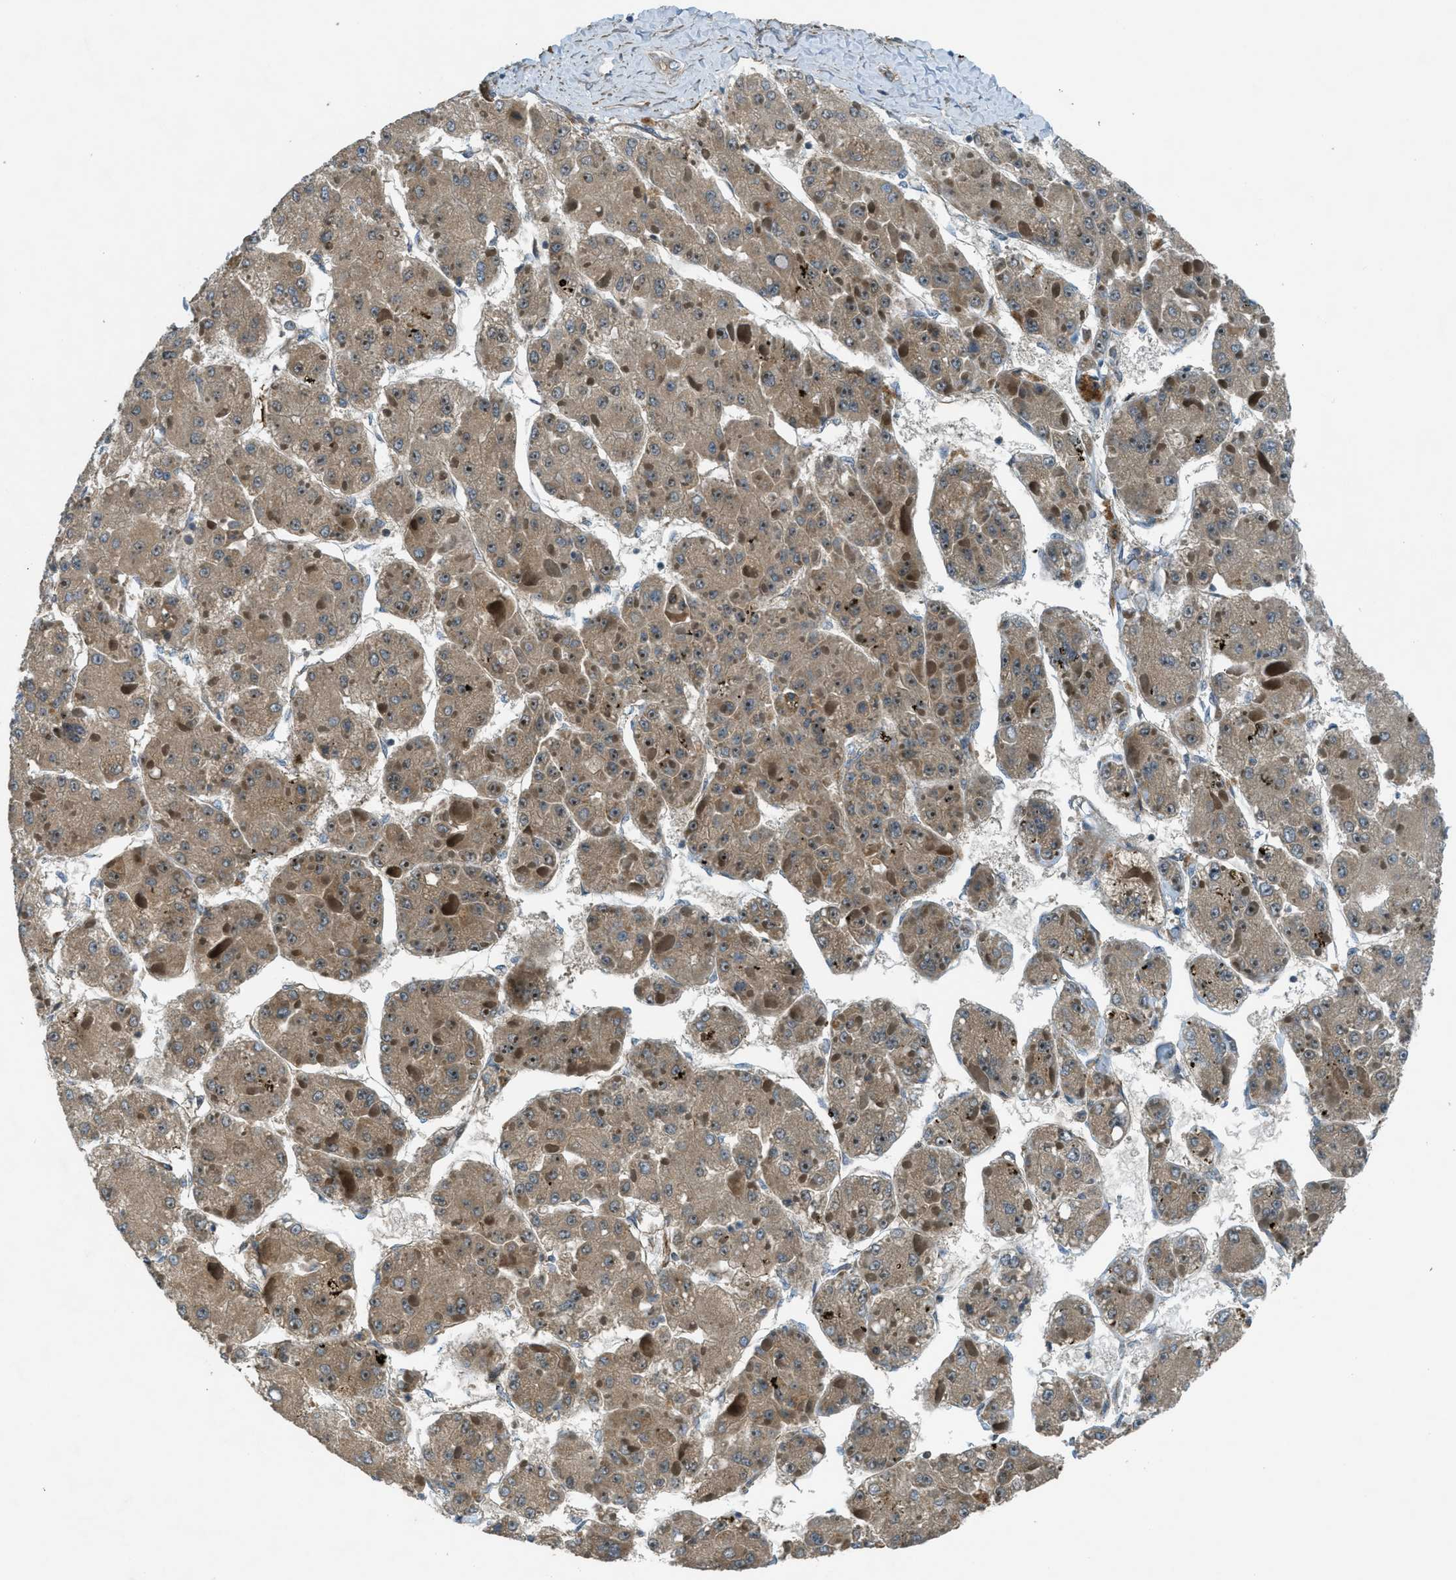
{"staining": {"intensity": "moderate", "quantity": ">75%", "location": "cytoplasmic/membranous,nuclear"}, "tissue": "liver cancer", "cell_type": "Tumor cells", "image_type": "cancer", "snomed": [{"axis": "morphology", "description": "Carcinoma, Hepatocellular, NOS"}, {"axis": "topography", "description": "Liver"}], "caption": "Human hepatocellular carcinoma (liver) stained with a brown dye exhibits moderate cytoplasmic/membranous and nuclear positive expression in approximately >75% of tumor cells.", "gene": "VEZT", "patient": {"sex": "female", "age": 73}}